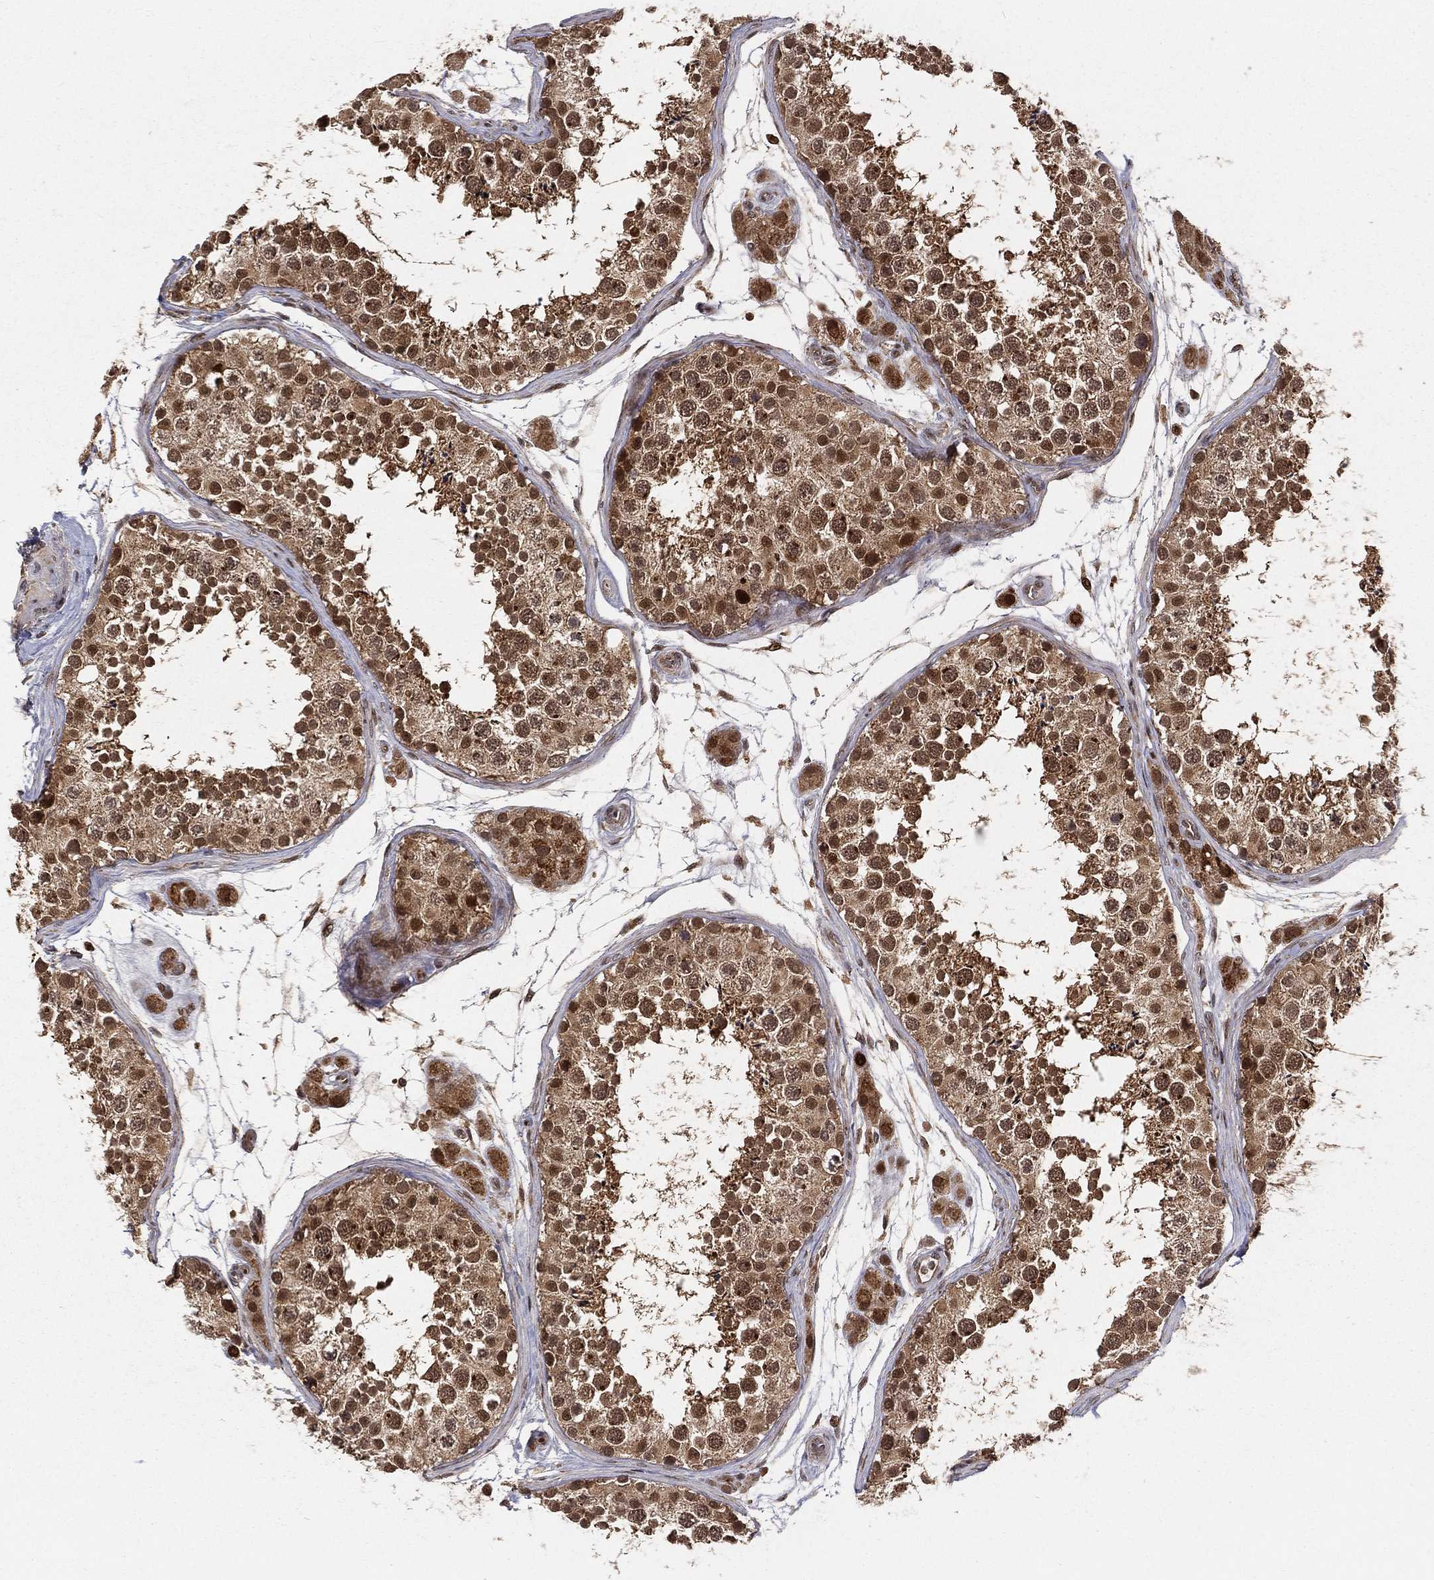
{"staining": {"intensity": "strong", "quantity": "25%-75%", "location": "cytoplasmic/membranous,nuclear"}, "tissue": "testis", "cell_type": "Cells in seminiferous ducts", "image_type": "normal", "snomed": [{"axis": "morphology", "description": "Normal tissue, NOS"}, {"axis": "topography", "description": "Testis"}], "caption": "IHC histopathology image of benign human testis stained for a protein (brown), which shows high levels of strong cytoplasmic/membranous,nuclear expression in approximately 25%-75% of cells in seminiferous ducts.", "gene": "MDM2", "patient": {"sex": "male", "age": 41}}